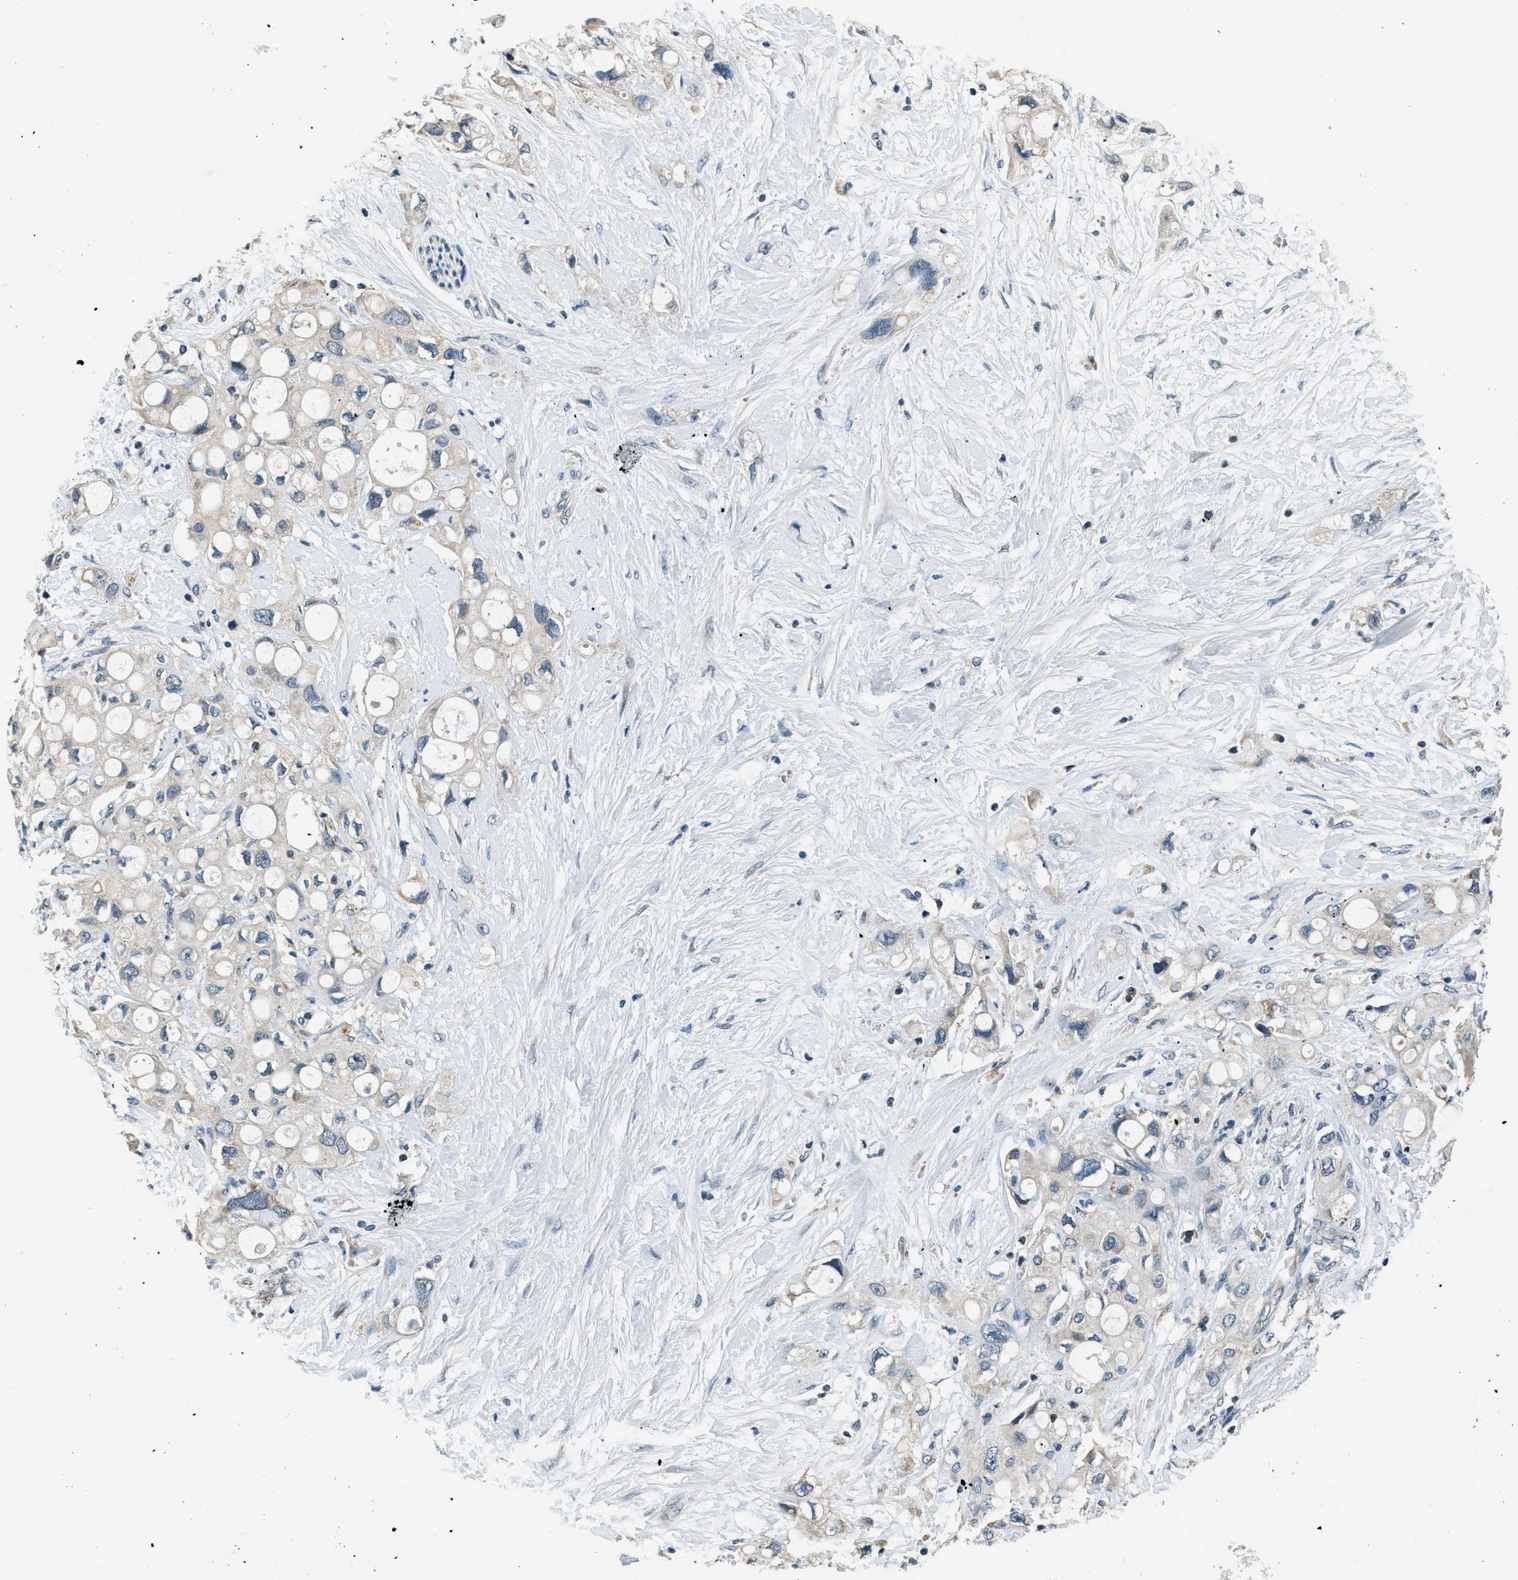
{"staining": {"intensity": "negative", "quantity": "none", "location": "none"}, "tissue": "pancreatic cancer", "cell_type": "Tumor cells", "image_type": "cancer", "snomed": [{"axis": "morphology", "description": "Adenocarcinoma, NOS"}, {"axis": "topography", "description": "Pancreas"}], "caption": "Tumor cells are negative for brown protein staining in pancreatic cancer (adenocarcinoma).", "gene": "NME8", "patient": {"sex": "female", "age": 56}}